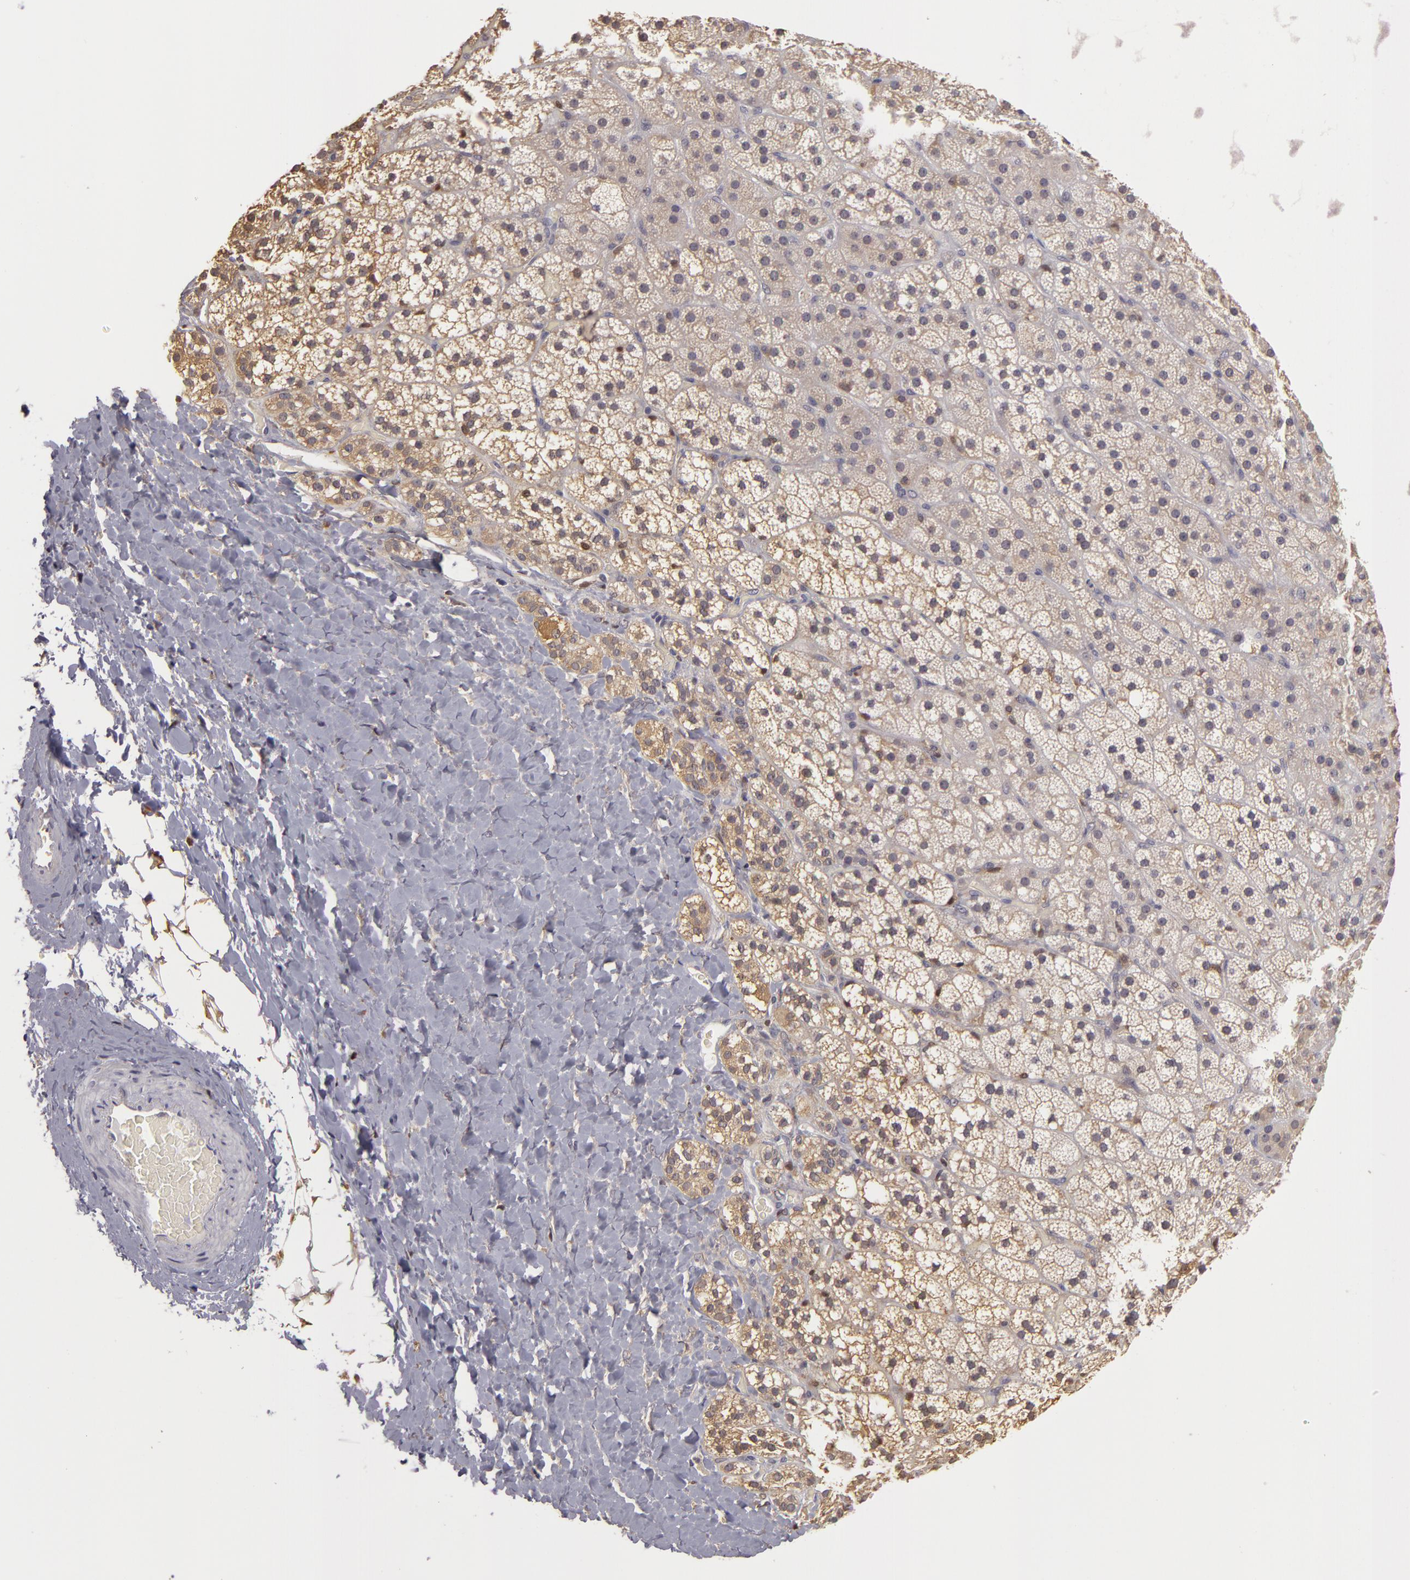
{"staining": {"intensity": "negative", "quantity": "none", "location": "none"}, "tissue": "adrenal gland", "cell_type": "Glandular cells", "image_type": "normal", "snomed": [{"axis": "morphology", "description": "Normal tissue, NOS"}, {"axis": "topography", "description": "Adrenal gland"}], "caption": "This is an immunohistochemistry (IHC) photomicrograph of unremarkable adrenal gland. There is no staining in glandular cells.", "gene": "GNPDA1", "patient": {"sex": "male", "age": 53}}